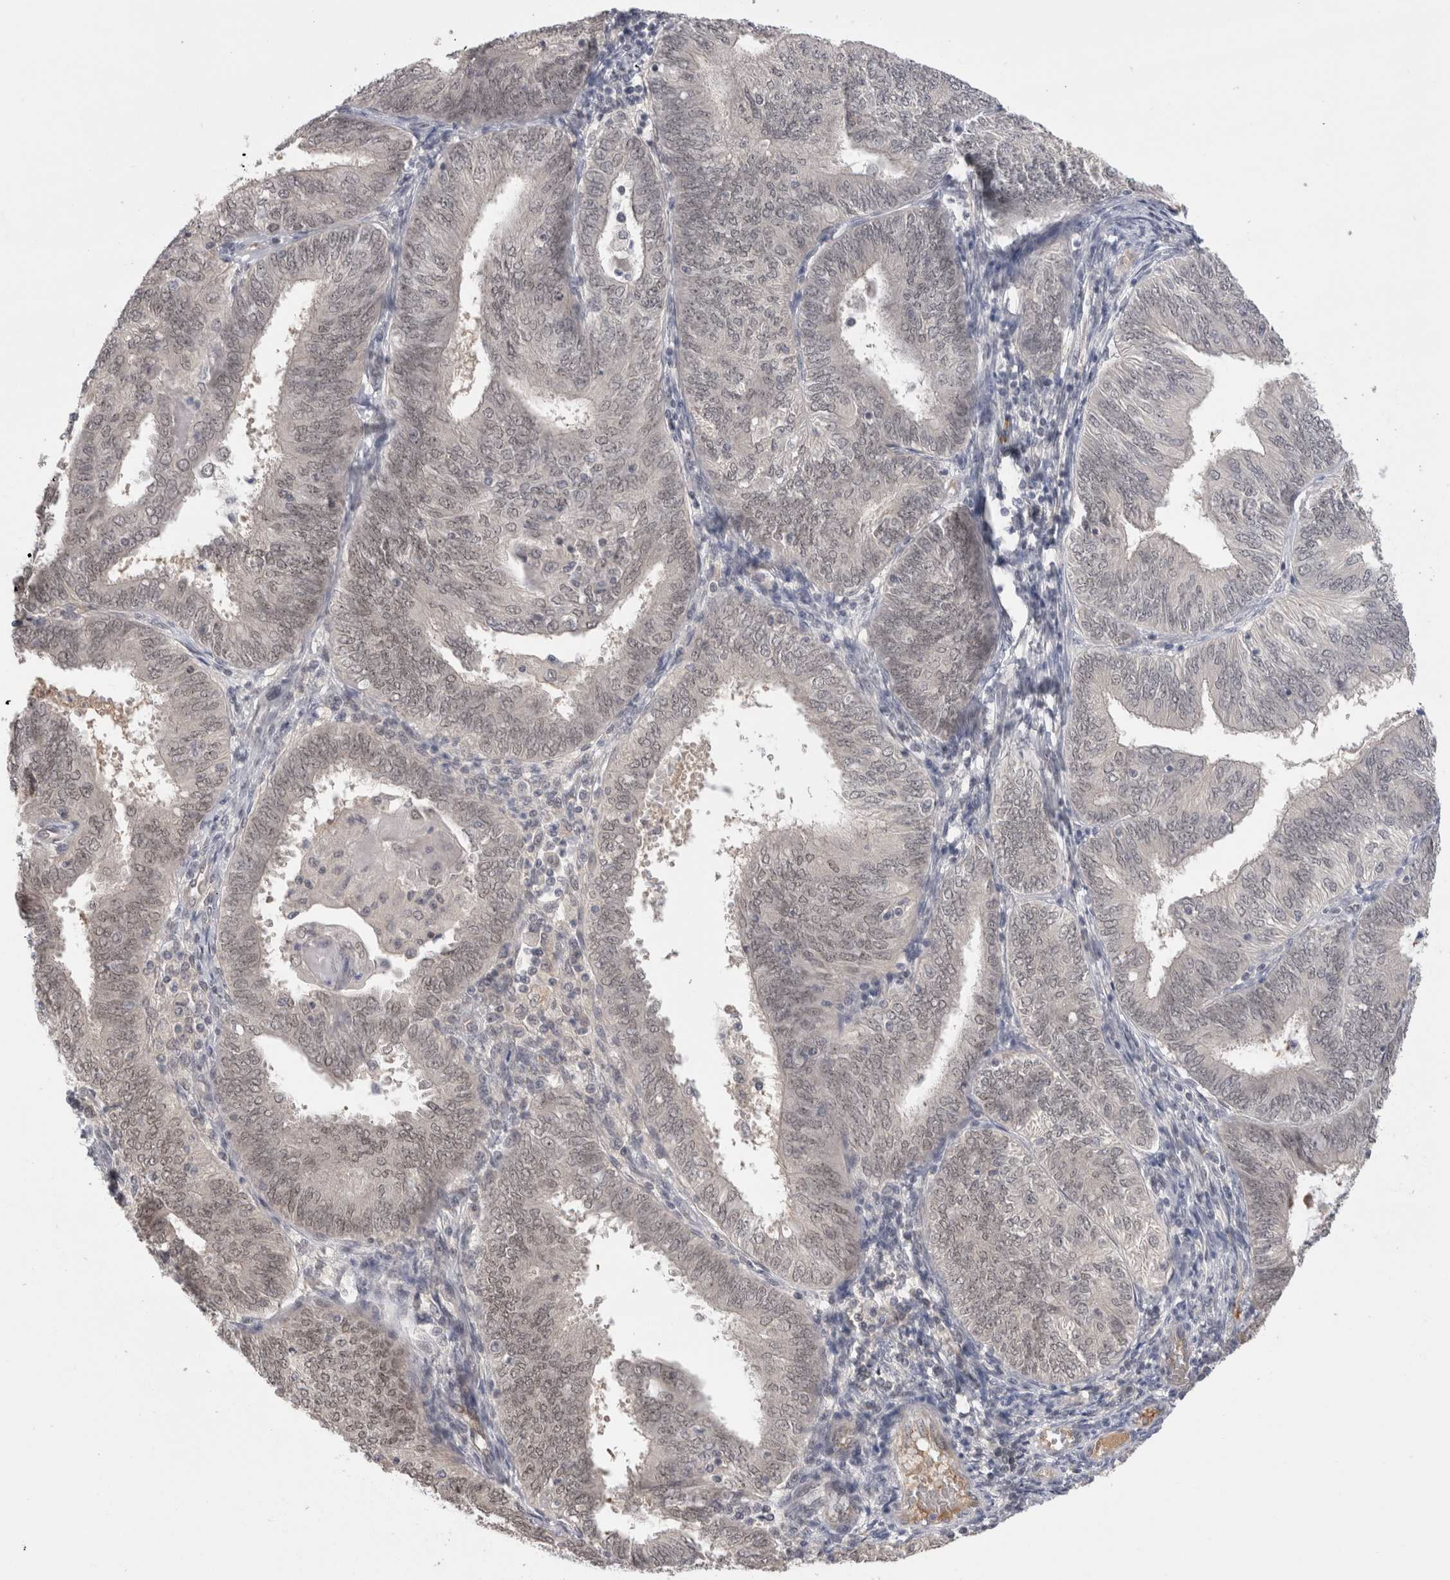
{"staining": {"intensity": "weak", "quantity": "<25%", "location": "nuclear"}, "tissue": "endometrial cancer", "cell_type": "Tumor cells", "image_type": "cancer", "snomed": [{"axis": "morphology", "description": "Adenocarcinoma, NOS"}, {"axis": "topography", "description": "Endometrium"}], "caption": "High magnification brightfield microscopy of endometrial adenocarcinoma stained with DAB (brown) and counterstained with hematoxylin (blue): tumor cells show no significant expression.", "gene": "ZNF24", "patient": {"sex": "female", "age": 58}}